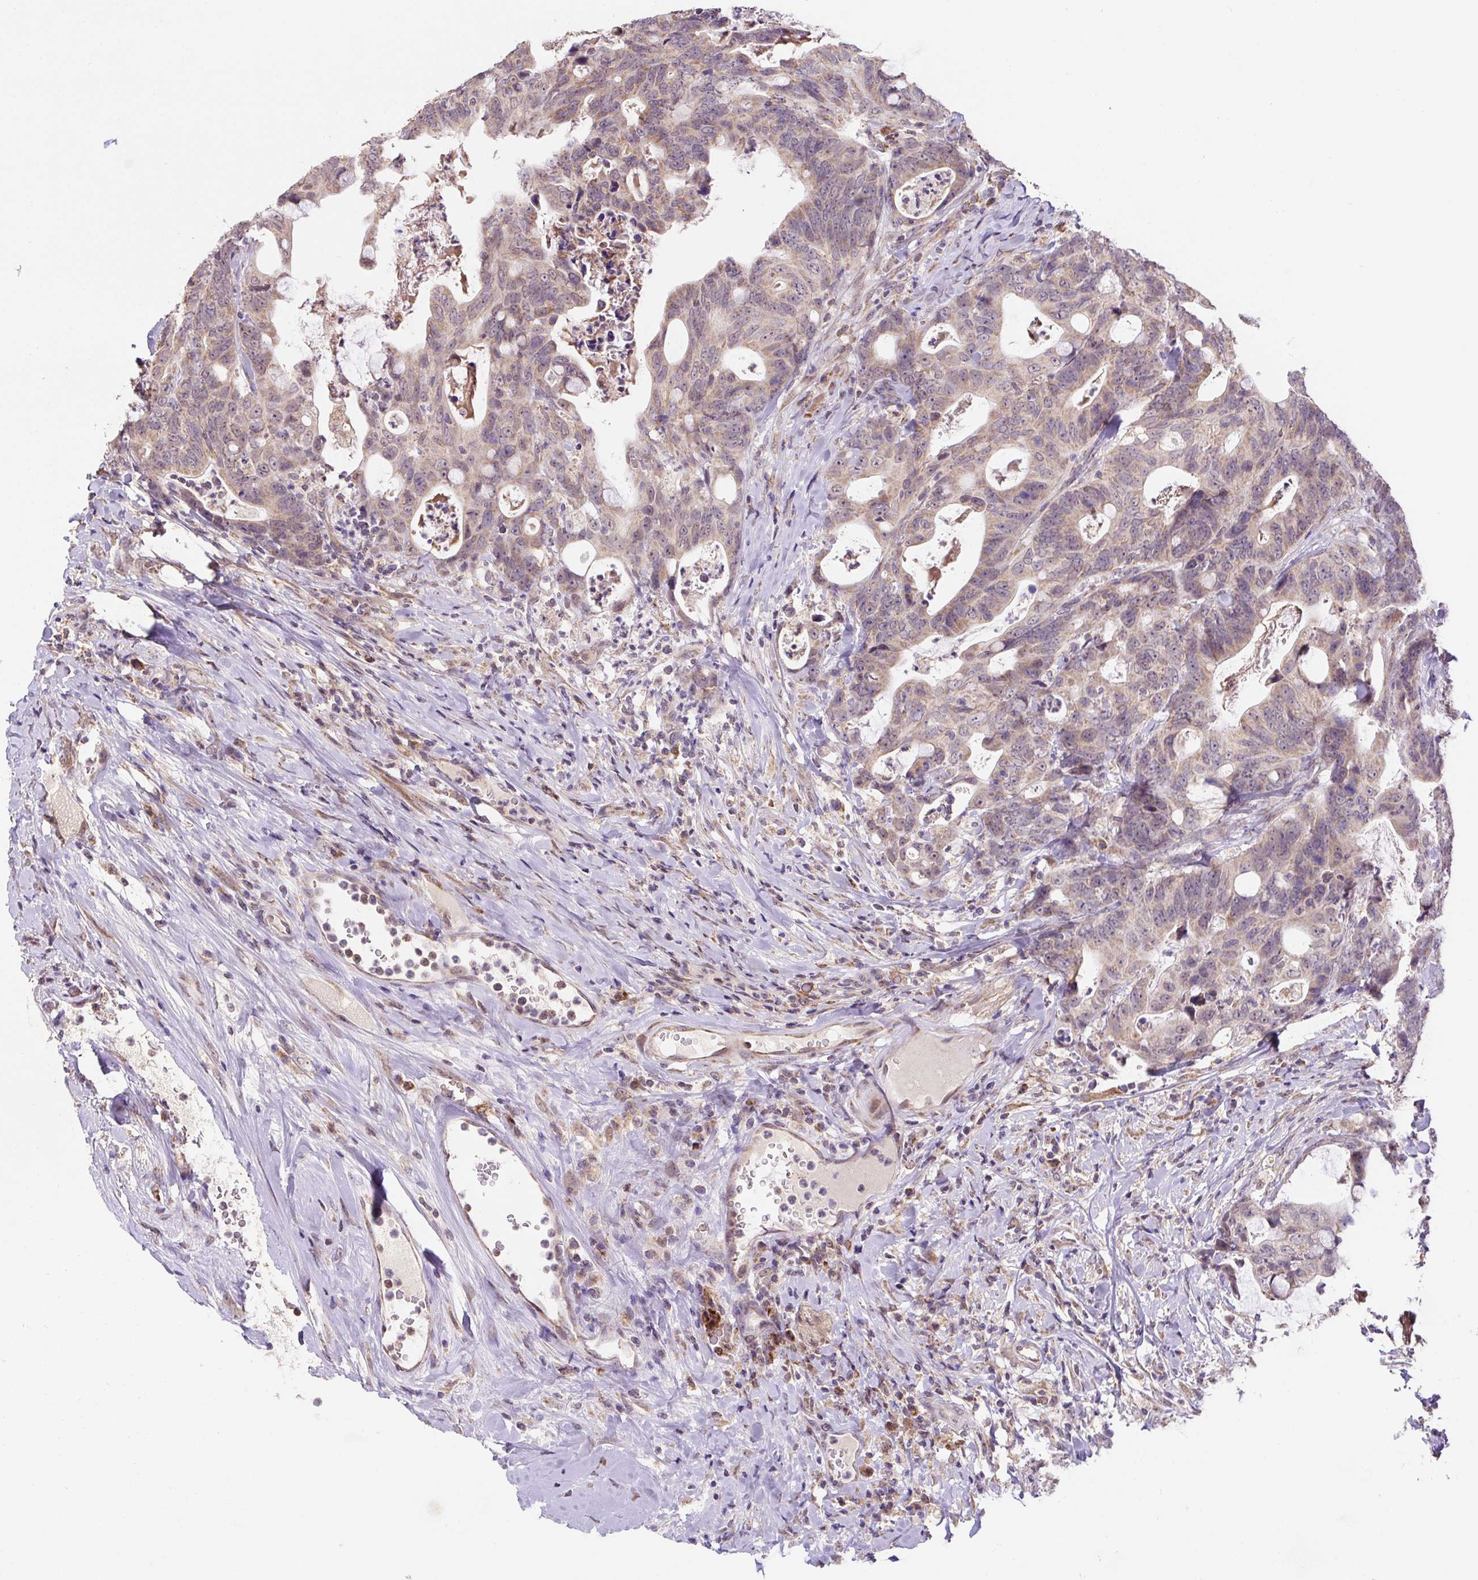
{"staining": {"intensity": "weak", "quantity": ">75%", "location": "cytoplasmic/membranous"}, "tissue": "colorectal cancer", "cell_type": "Tumor cells", "image_type": "cancer", "snomed": [{"axis": "morphology", "description": "Adenocarcinoma, NOS"}, {"axis": "topography", "description": "Colon"}], "caption": "A brown stain shows weak cytoplasmic/membranous expression of a protein in human colorectal cancer tumor cells.", "gene": "MFSD9", "patient": {"sex": "female", "age": 82}}